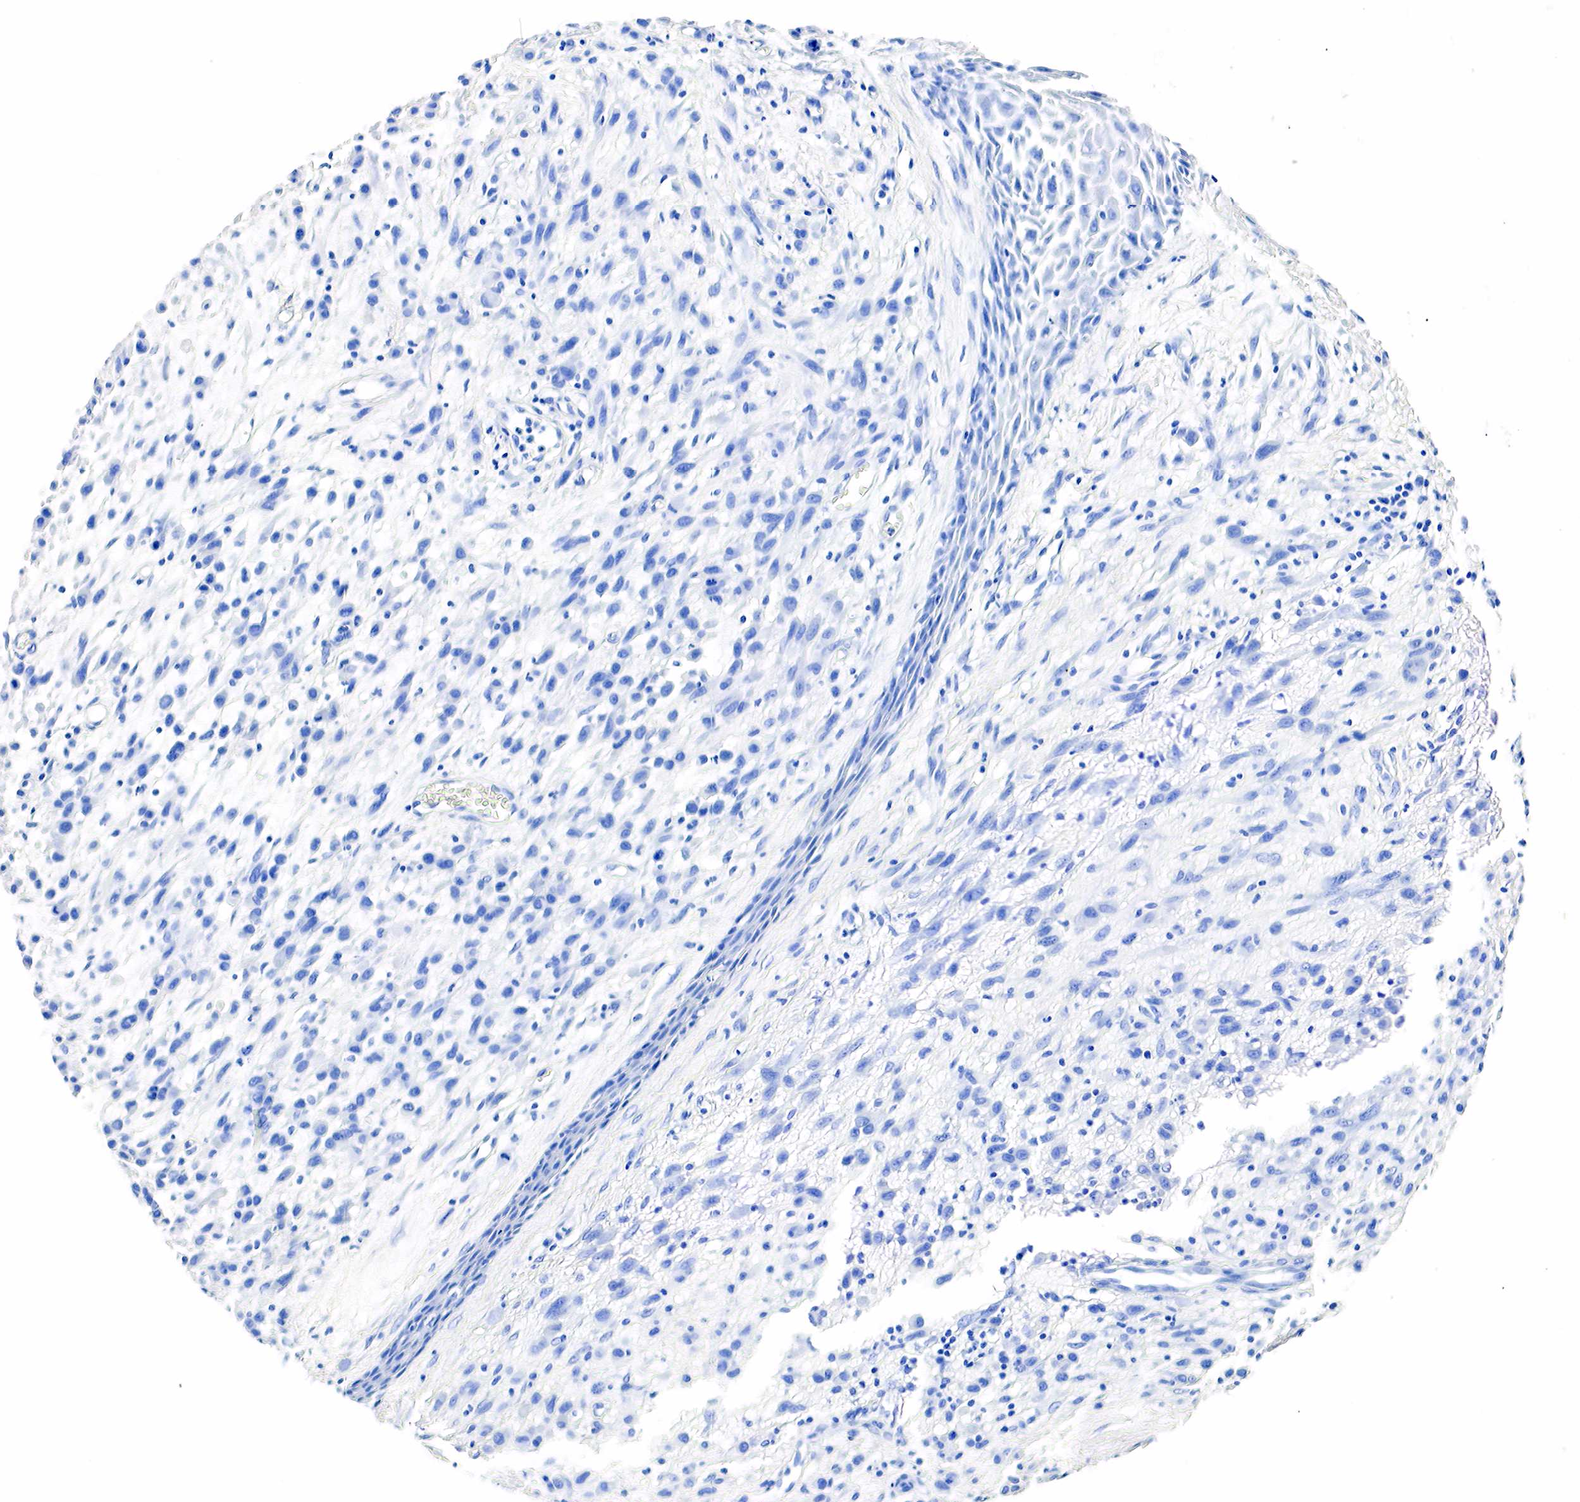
{"staining": {"intensity": "negative", "quantity": "none", "location": "none"}, "tissue": "melanoma", "cell_type": "Tumor cells", "image_type": "cancer", "snomed": [{"axis": "morphology", "description": "Malignant melanoma, NOS"}, {"axis": "topography", "description": "Skin"}], "caption": "Immunohistochemistry of human malignant melanoma shows no staining in tumor cells.", "gene": "ACP3", "patient": {"sex": "male", "age": 51}}